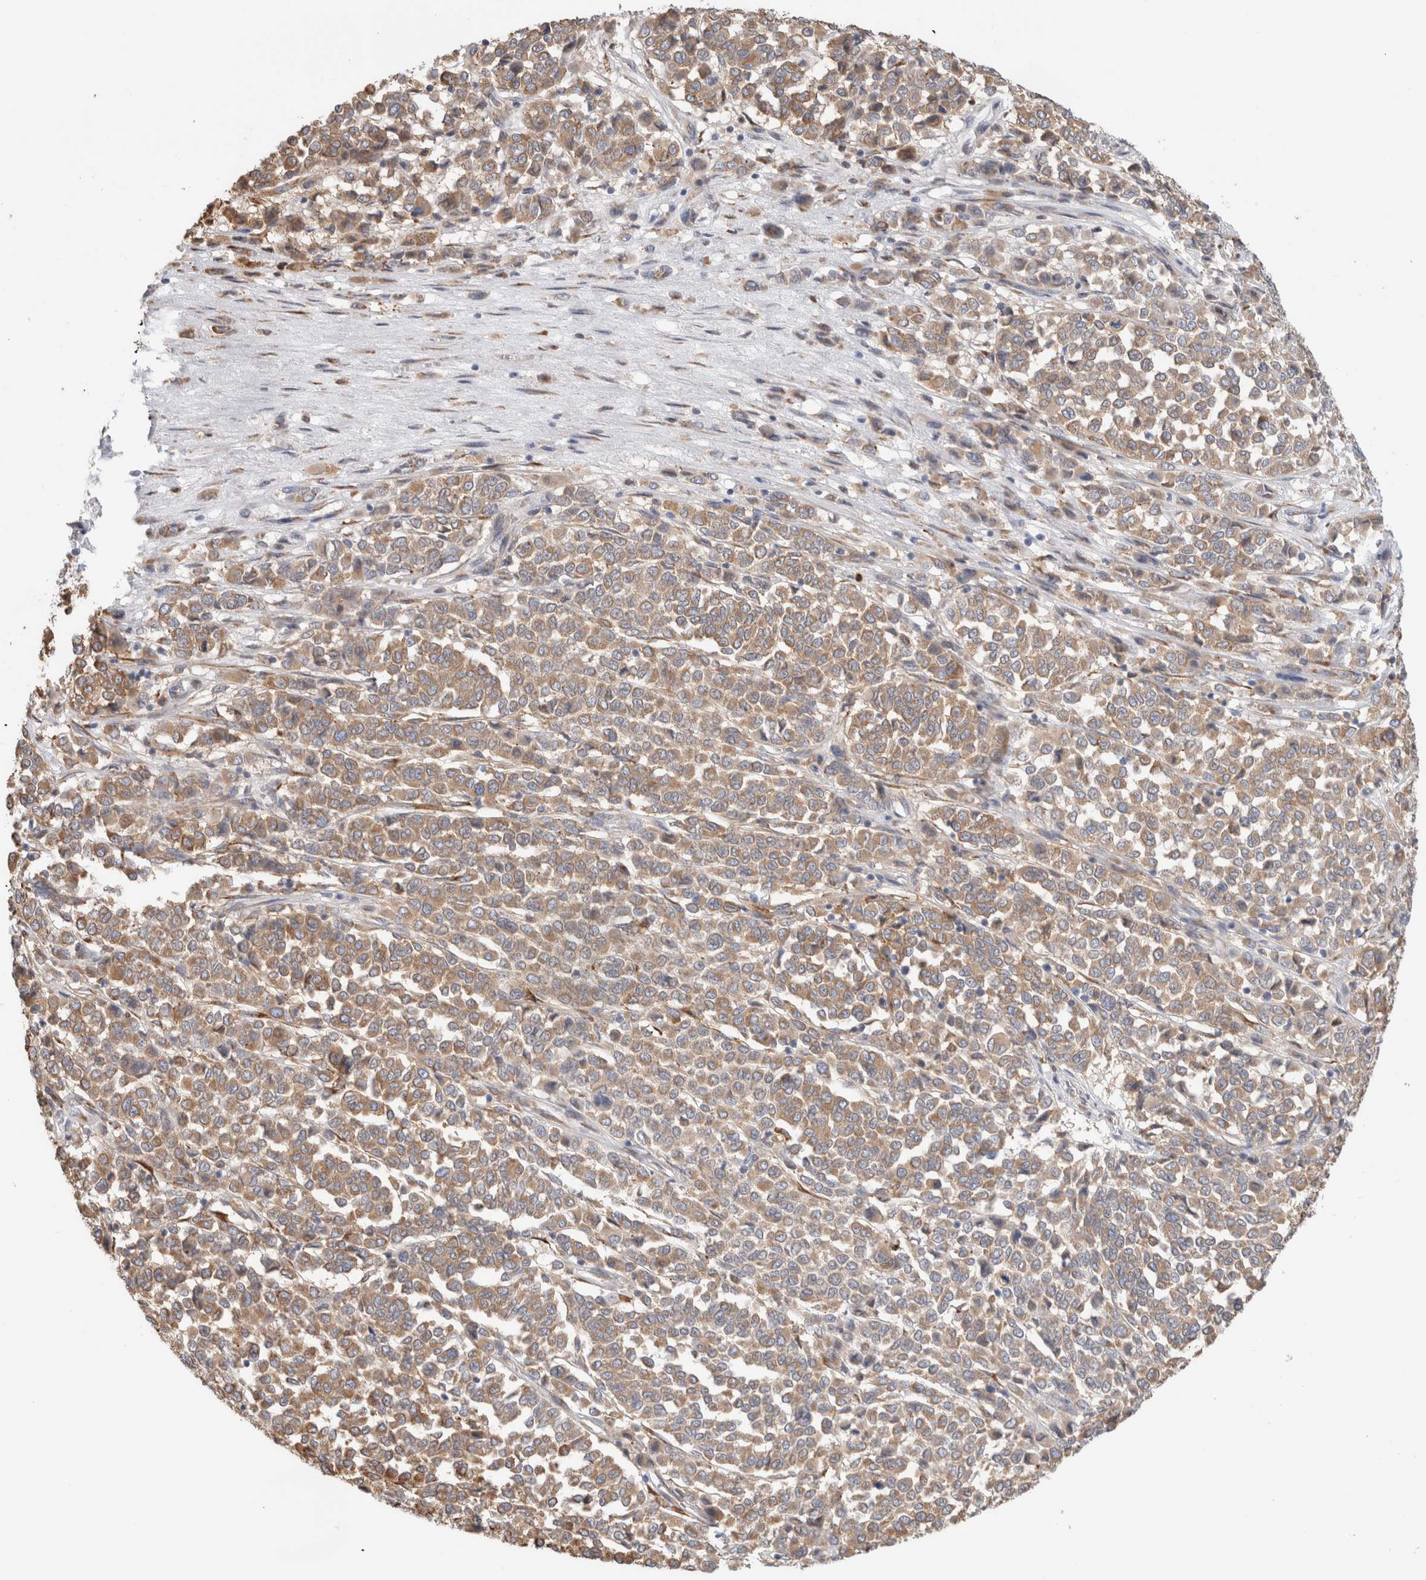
{"staining": {"intensity": "weak", "quantity": ">75%", "location": "cytoplasmic/membranous"}, "tissue": "melanoma", "cell_type": "Tumor cells", "image_type": "cancer", "snomed": [{"axis": "morphology", "description": "Malignant melanoma, Metastatic site"}, {"axis": "topography", "description": "Pancreas"}], "caption": "Protein analysis of malignant melanoma (metastatic site) tissue reveals weak cytoplasmic/membranous expression in about >75% of tumor cells. The staining was performed using DAB to visualize the protein expression in brown, while the nuclei were stained in blue with hematoxylin (Magnification: 20x).", "gene": "P4HA1", "patient": {"sex": "female", "age": 30}}